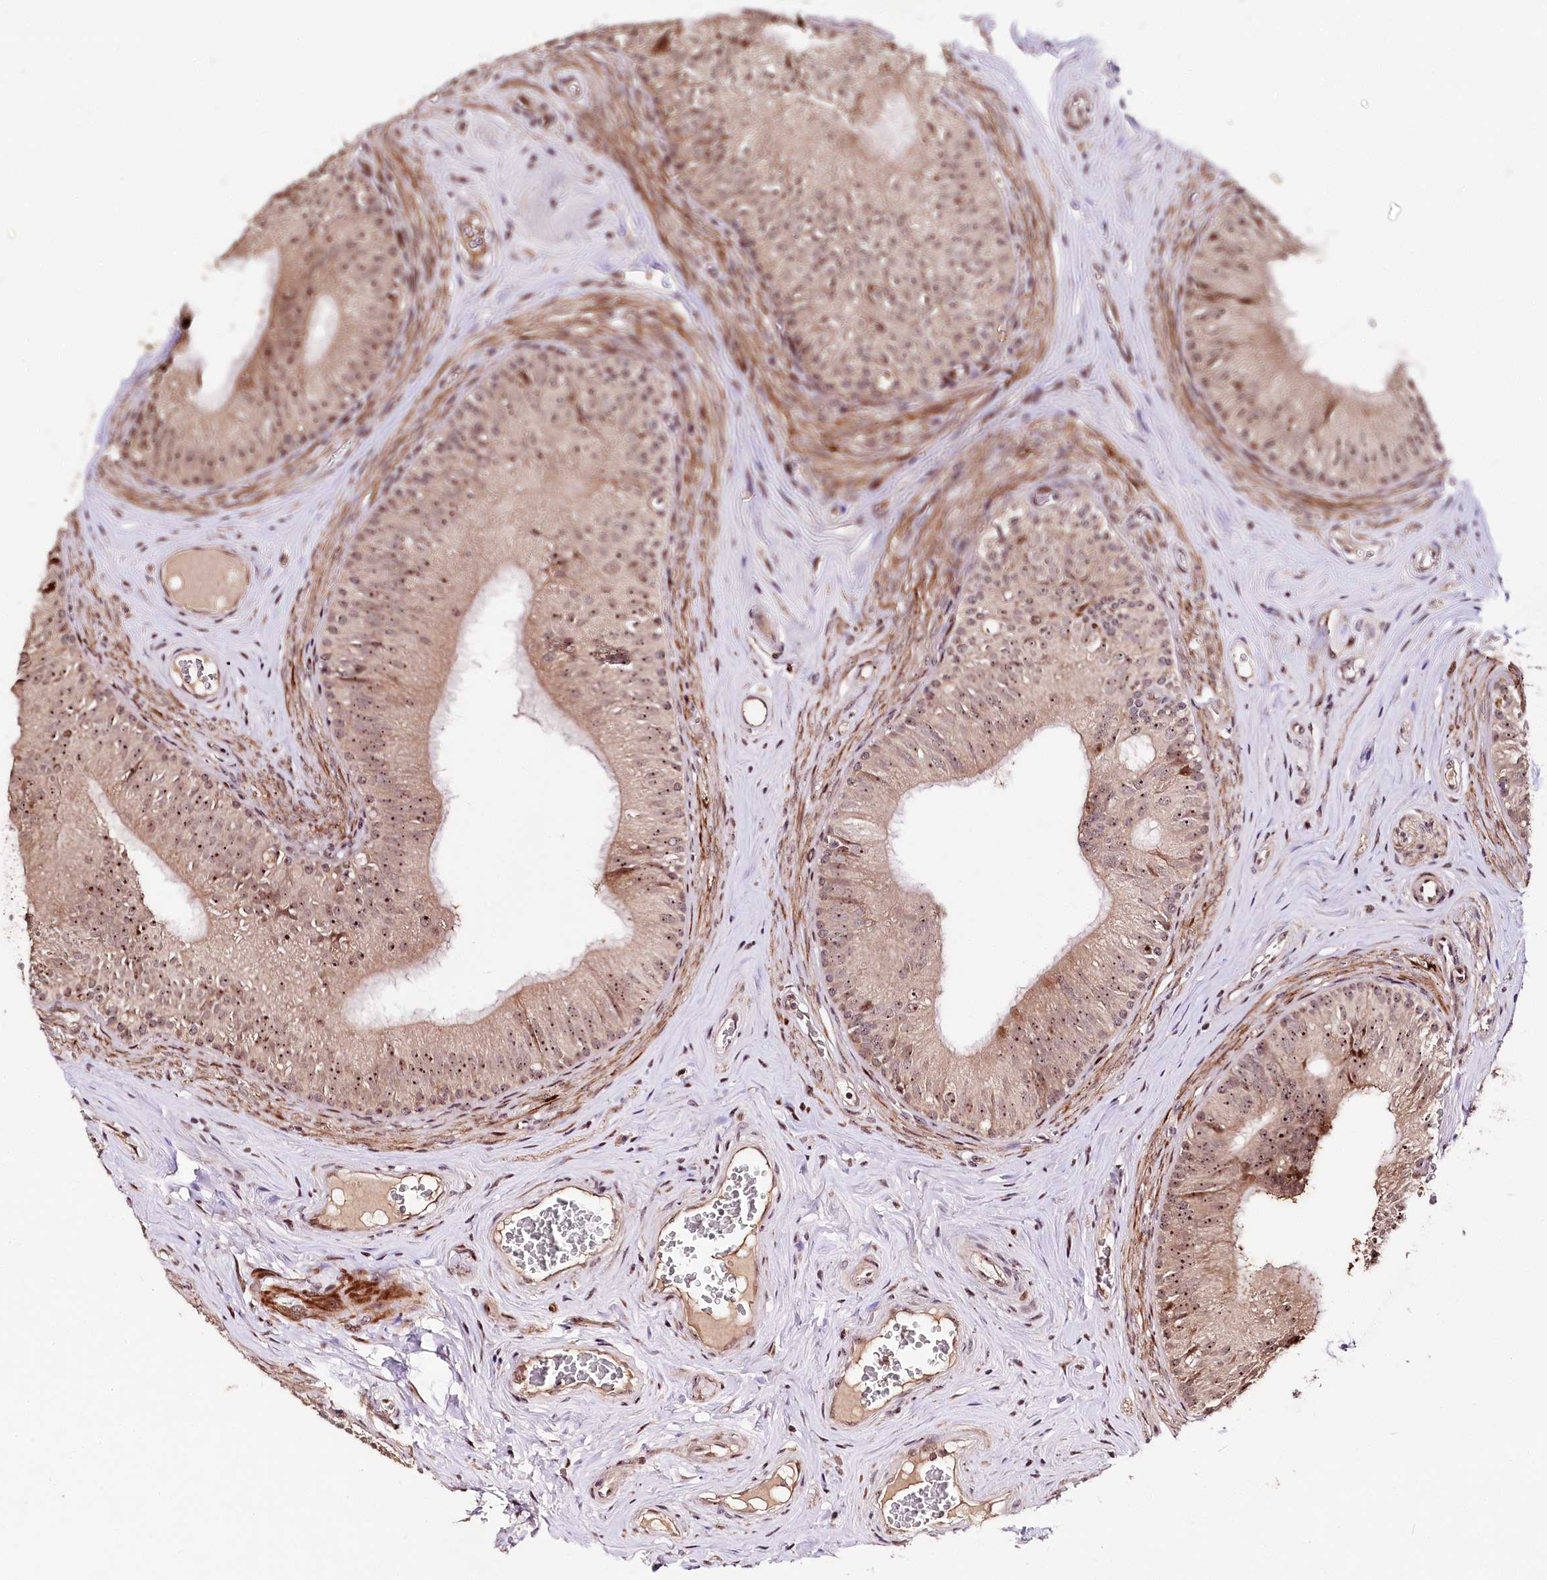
{"staining": {"intensity": "moderate", "quantity": ">75%", "location": "cytoplasmic/membranous,nuclear"}, "tissue": "epididymis", "cell_type": "Glandular cells", "image_type": "normal", "snomed": [{"axis": "morphology", "description": "Normal tissue, NOS"}, {"axis": "topography", "description": "Epididymis"}], "caption": "Immunohistochemical staining of unremarkable epididymis exhibits medium levels of moderate cytoplasmic/membranous,nuclear staining in about >75% of glandular cells.", "gene": "DMP1", "patient": {"sex": "male", "age": 46}}